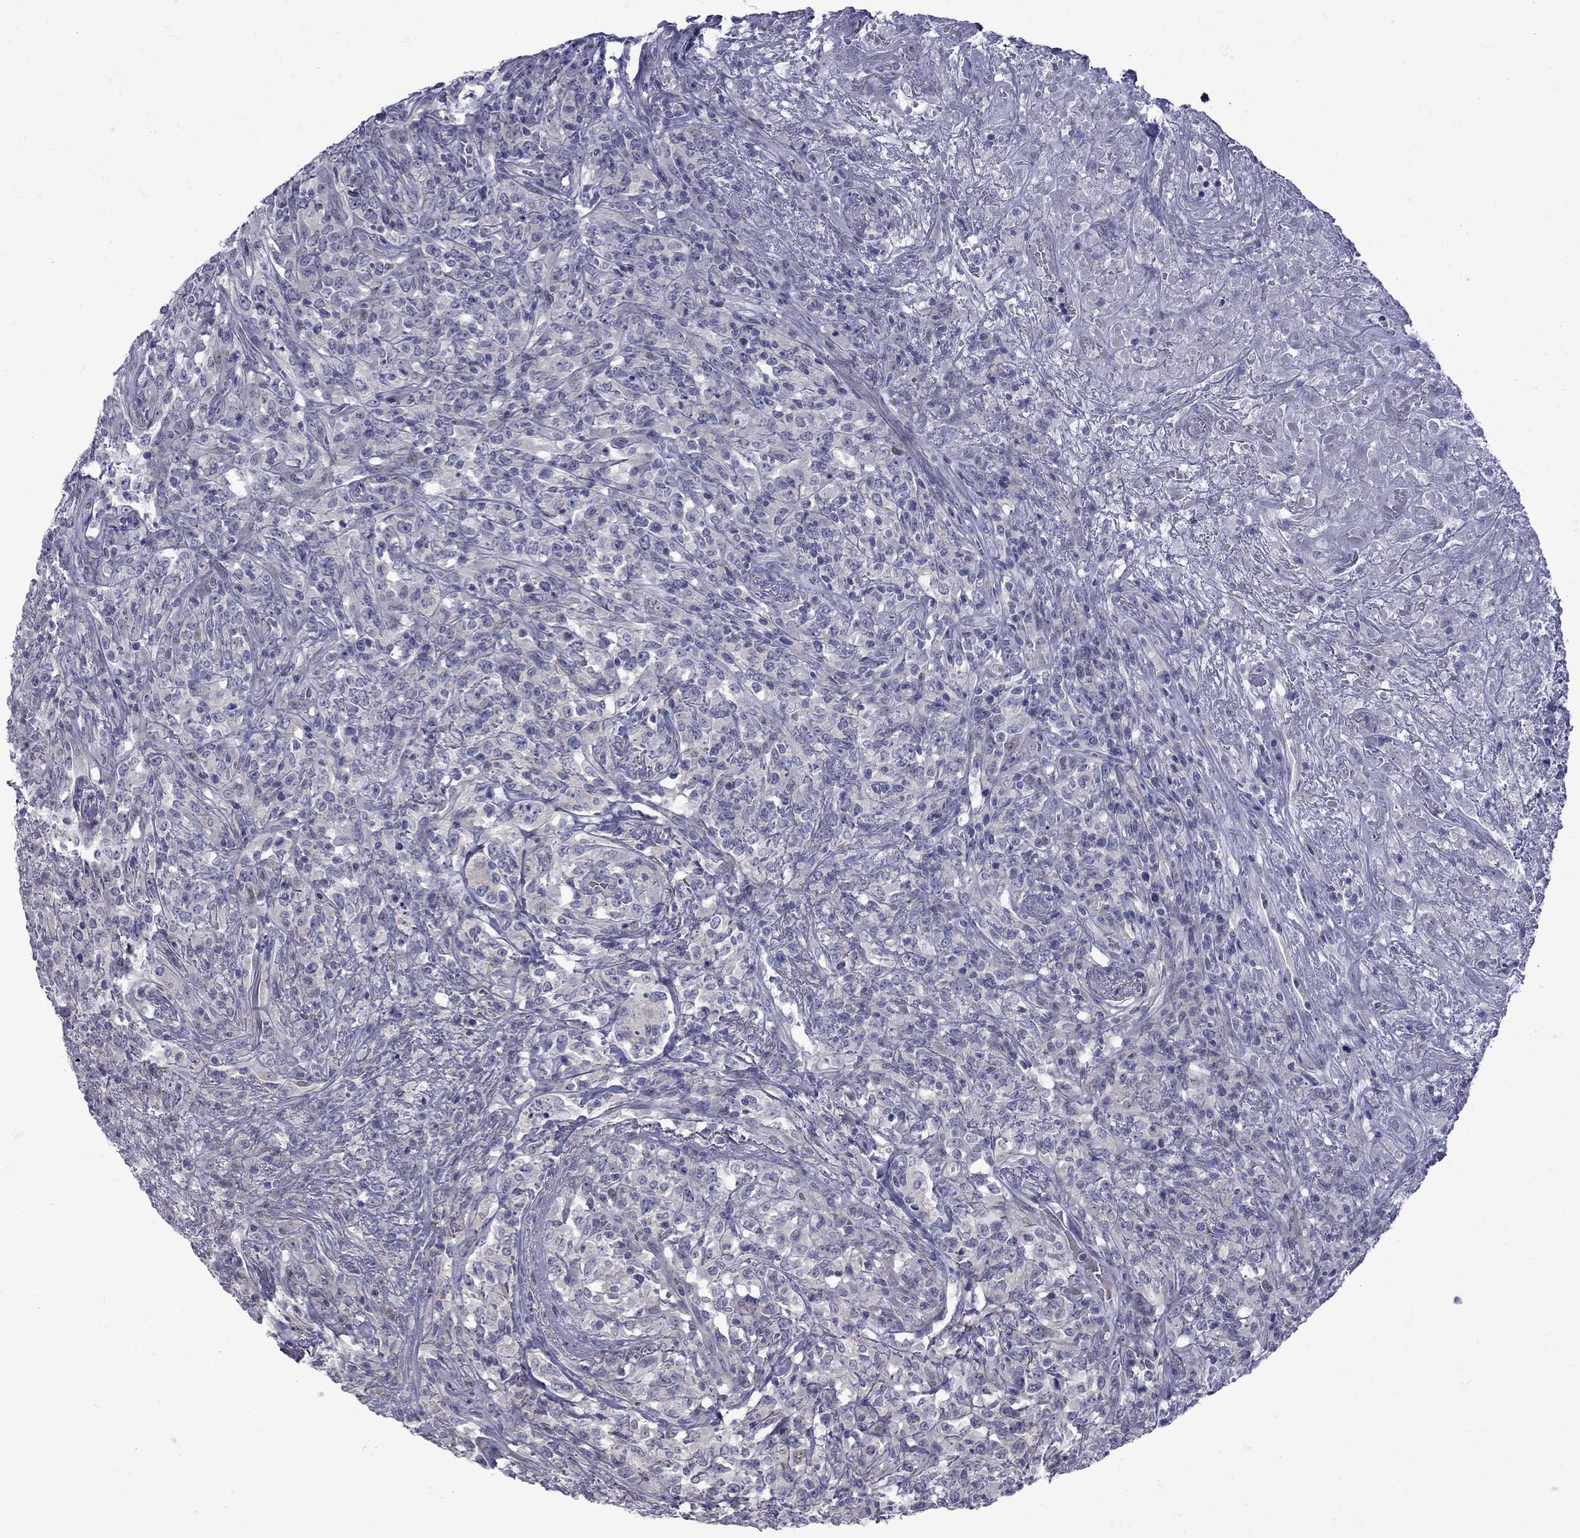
{"staining": {"intensity": "negative", "quantity": "none", "location": "none"}, "tissue": "lymphoma", "cell_type": "Tumor cells", "image_type": "cancer", "snomed": [{"axis": "morphology", "description": "Malignant lymphoma, non-Hodgkin's type, High grade"}, {"axis": "topography", "description": "Lung"}], "caption": "Immunohistochemical staining of human high-grade malignant lymphoma, non-Hodgkin's type demonstrates no significant expression in tumor cells.", "gene": "NRARP", "patient": {"sex": "male", "age": 79}}